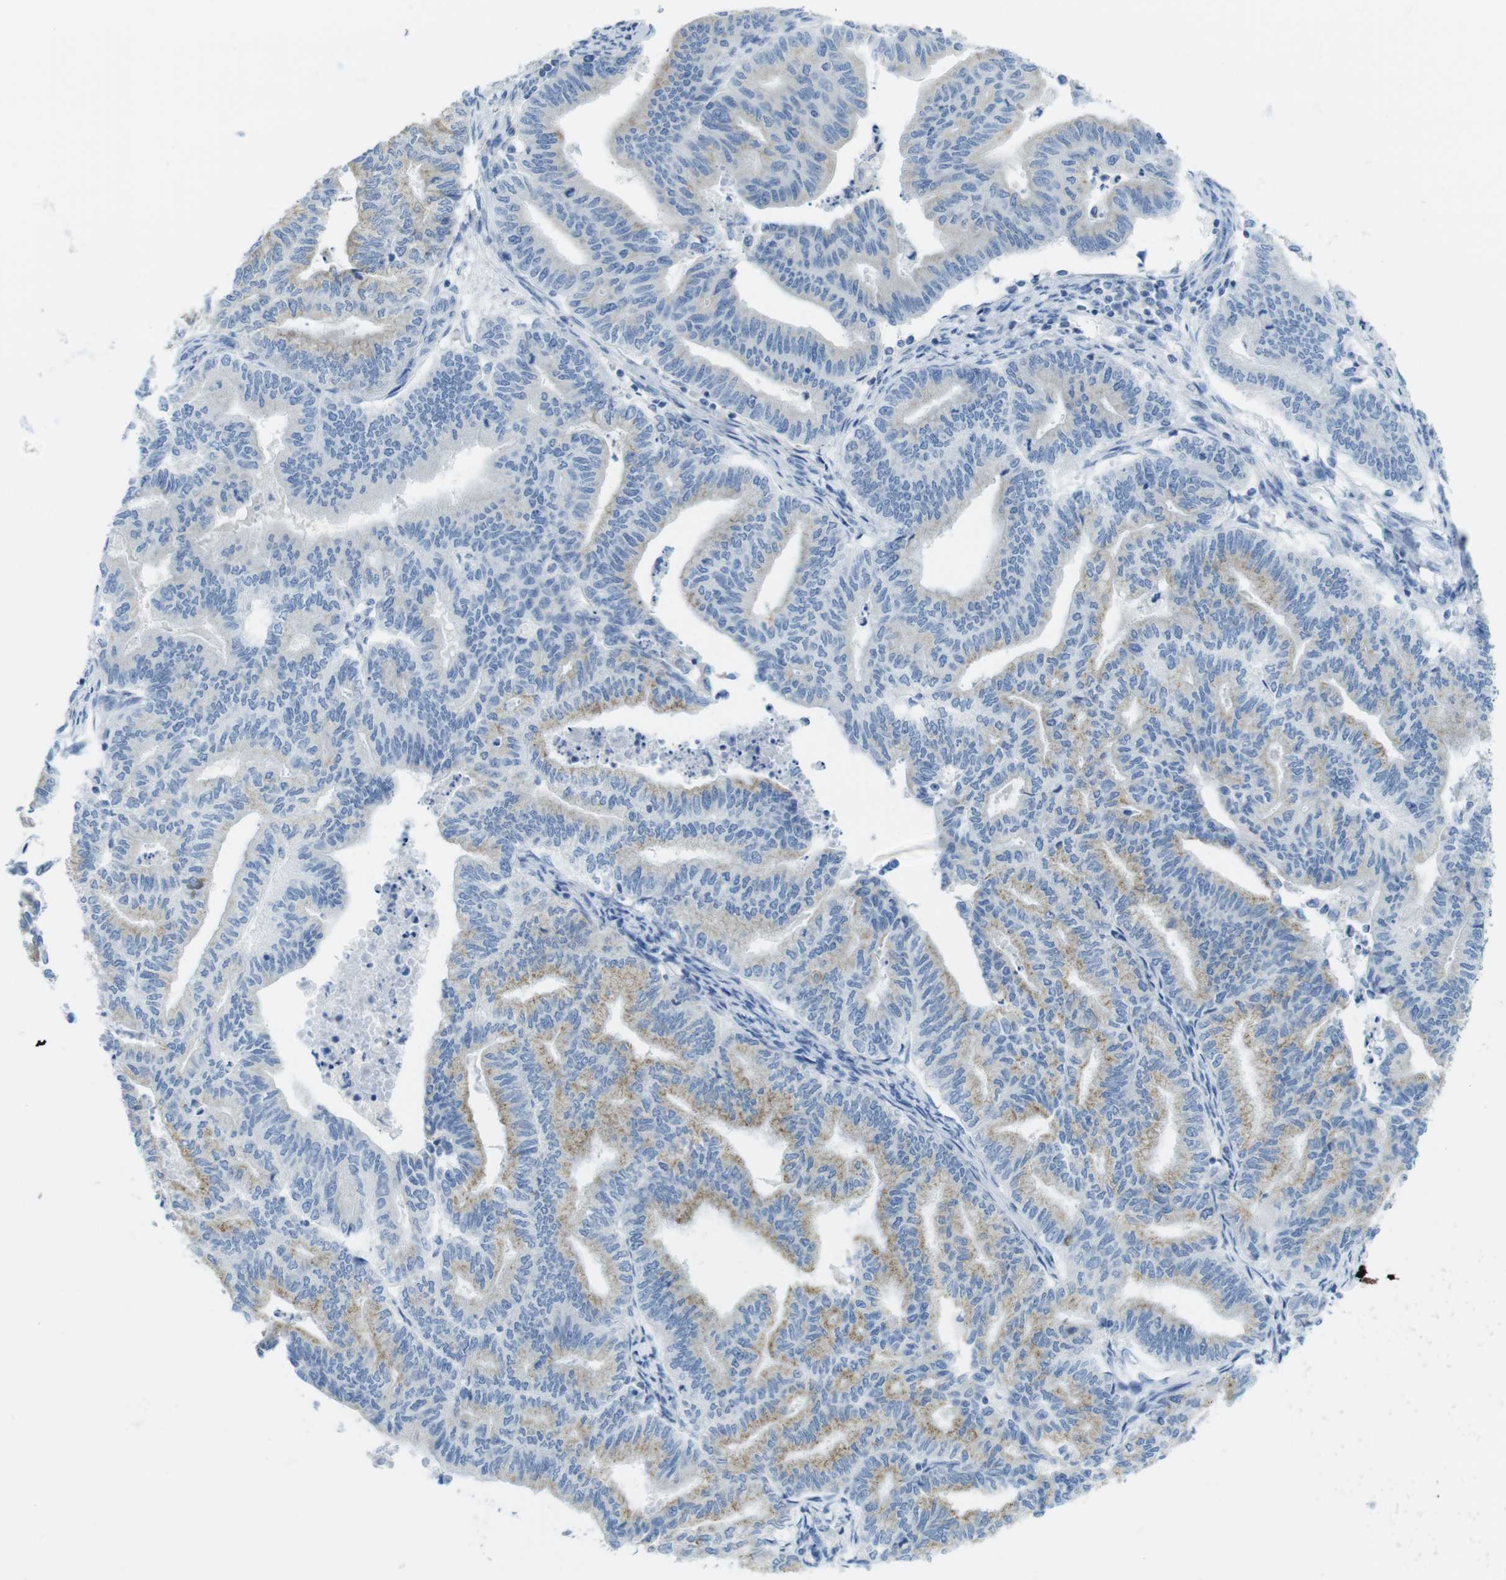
{"staining": {"intensity": "moderate", "quantity": "<25%", "location": "cytoplasmic/membranous"}, "tissue": "endometrial cancer", "cell_type": "Tumor cells", "image_type": "cancer", "snomed": [{"axis": "morphology", "description": "Adenocarcinoma, NOS"}, {"axis": "topography", "description": "Endometrium"}], "caption": "DAB immunohistochemical staining of human endometrial adenocarcinoma exhibits moderate cytoplasmic/membranous protein positivity in about <25% of tumor cells. (Stains: DAB (3,3'-diaminobenzidine) in brown, nuclei in blue, Microscopy: brightfield microscopy at high magnification).", "gene": "ASIC5", "patient": {"sex": "female", "age": 79}}